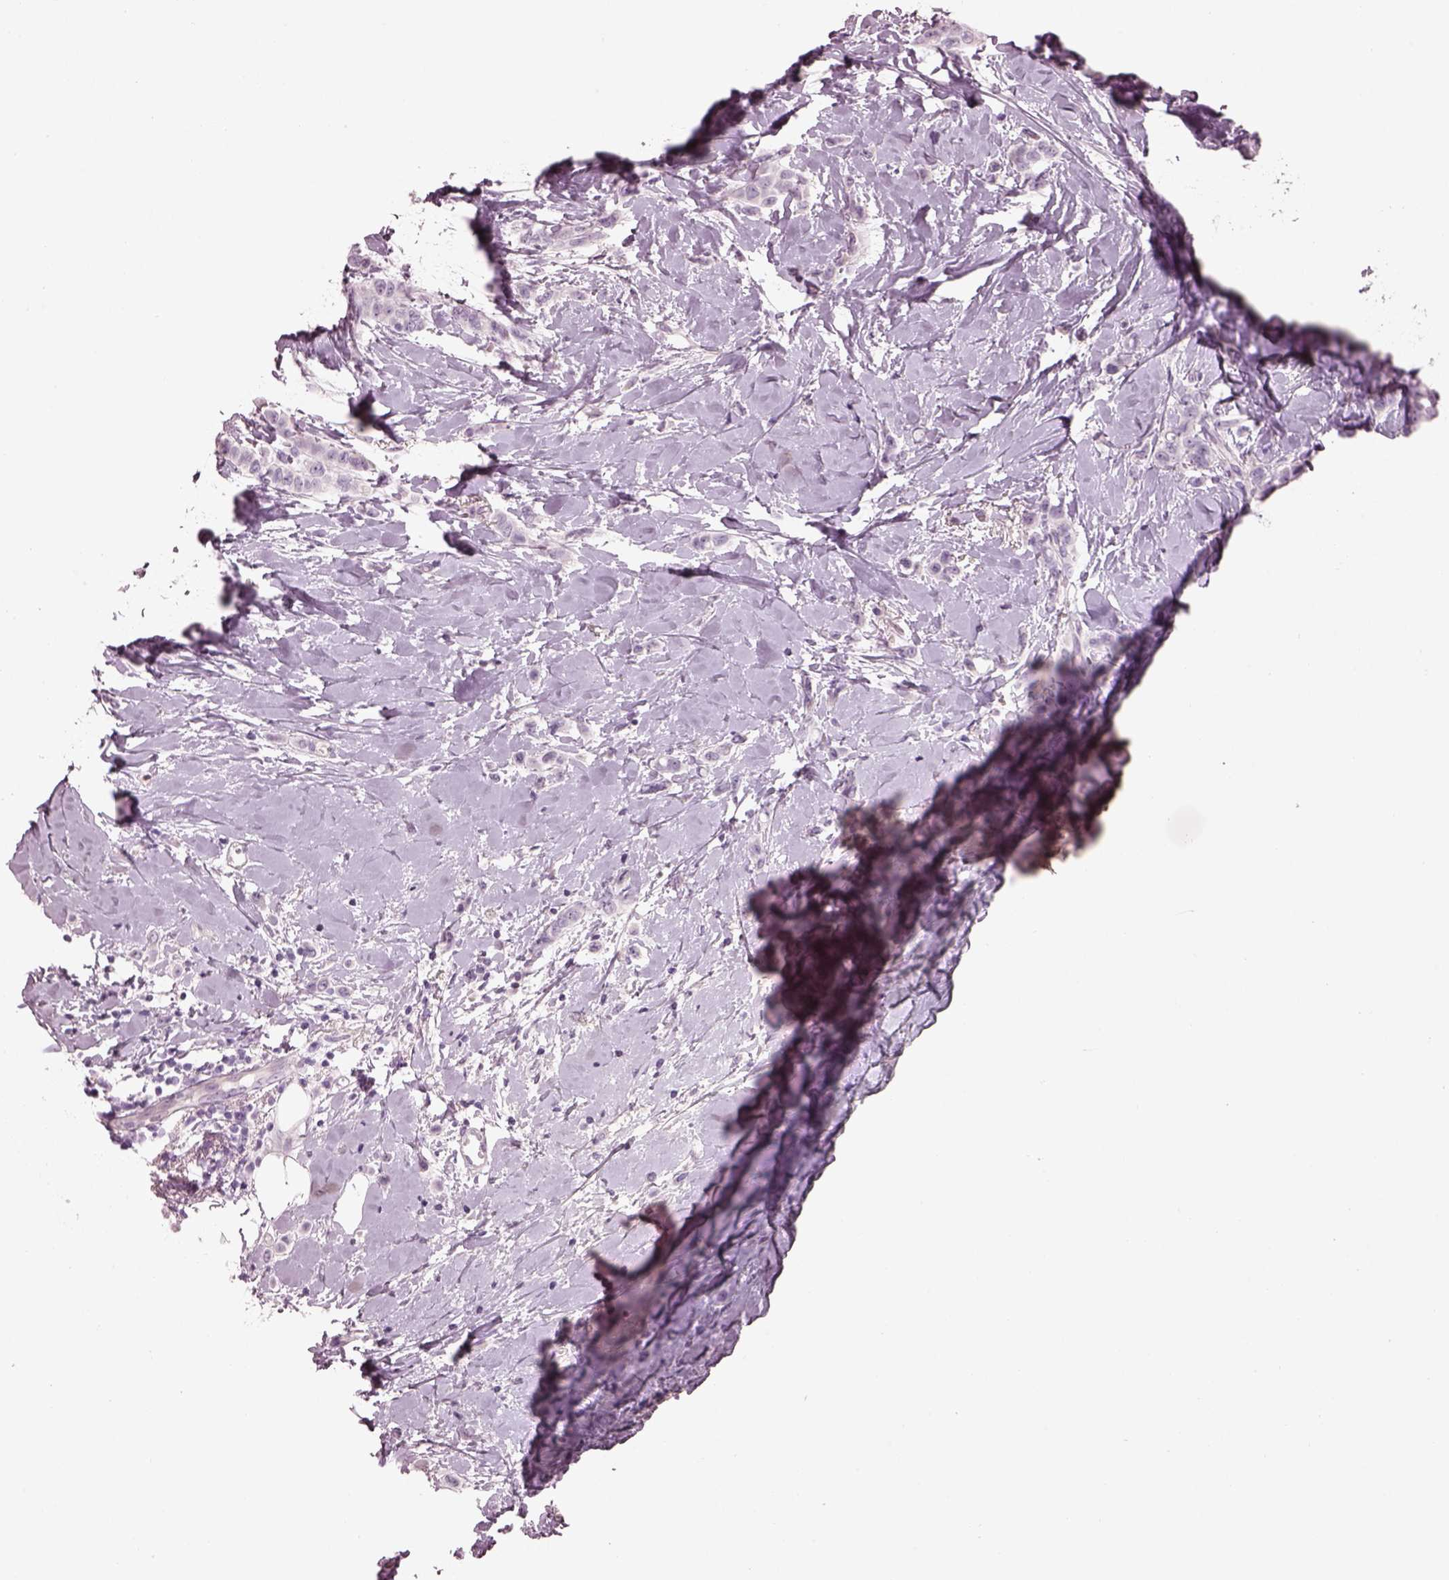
{"staining": {"intensity": "negative", "quantity": "none", "location": "none"}, "tissue": "breast cancer", "cell_type": "Tumor cells", "image_type": "cancer", "snomed": [{"axis": "morphology", "description": "Lobular carcinoma"}, {"axis": "topography", "description": "Breast"}], "caption": "Tumor cells are negative for brown protein staining in lobular carcinoma (breast).", "gene": "CACNG4", "patient": {"sex": "female", "age": 66}}